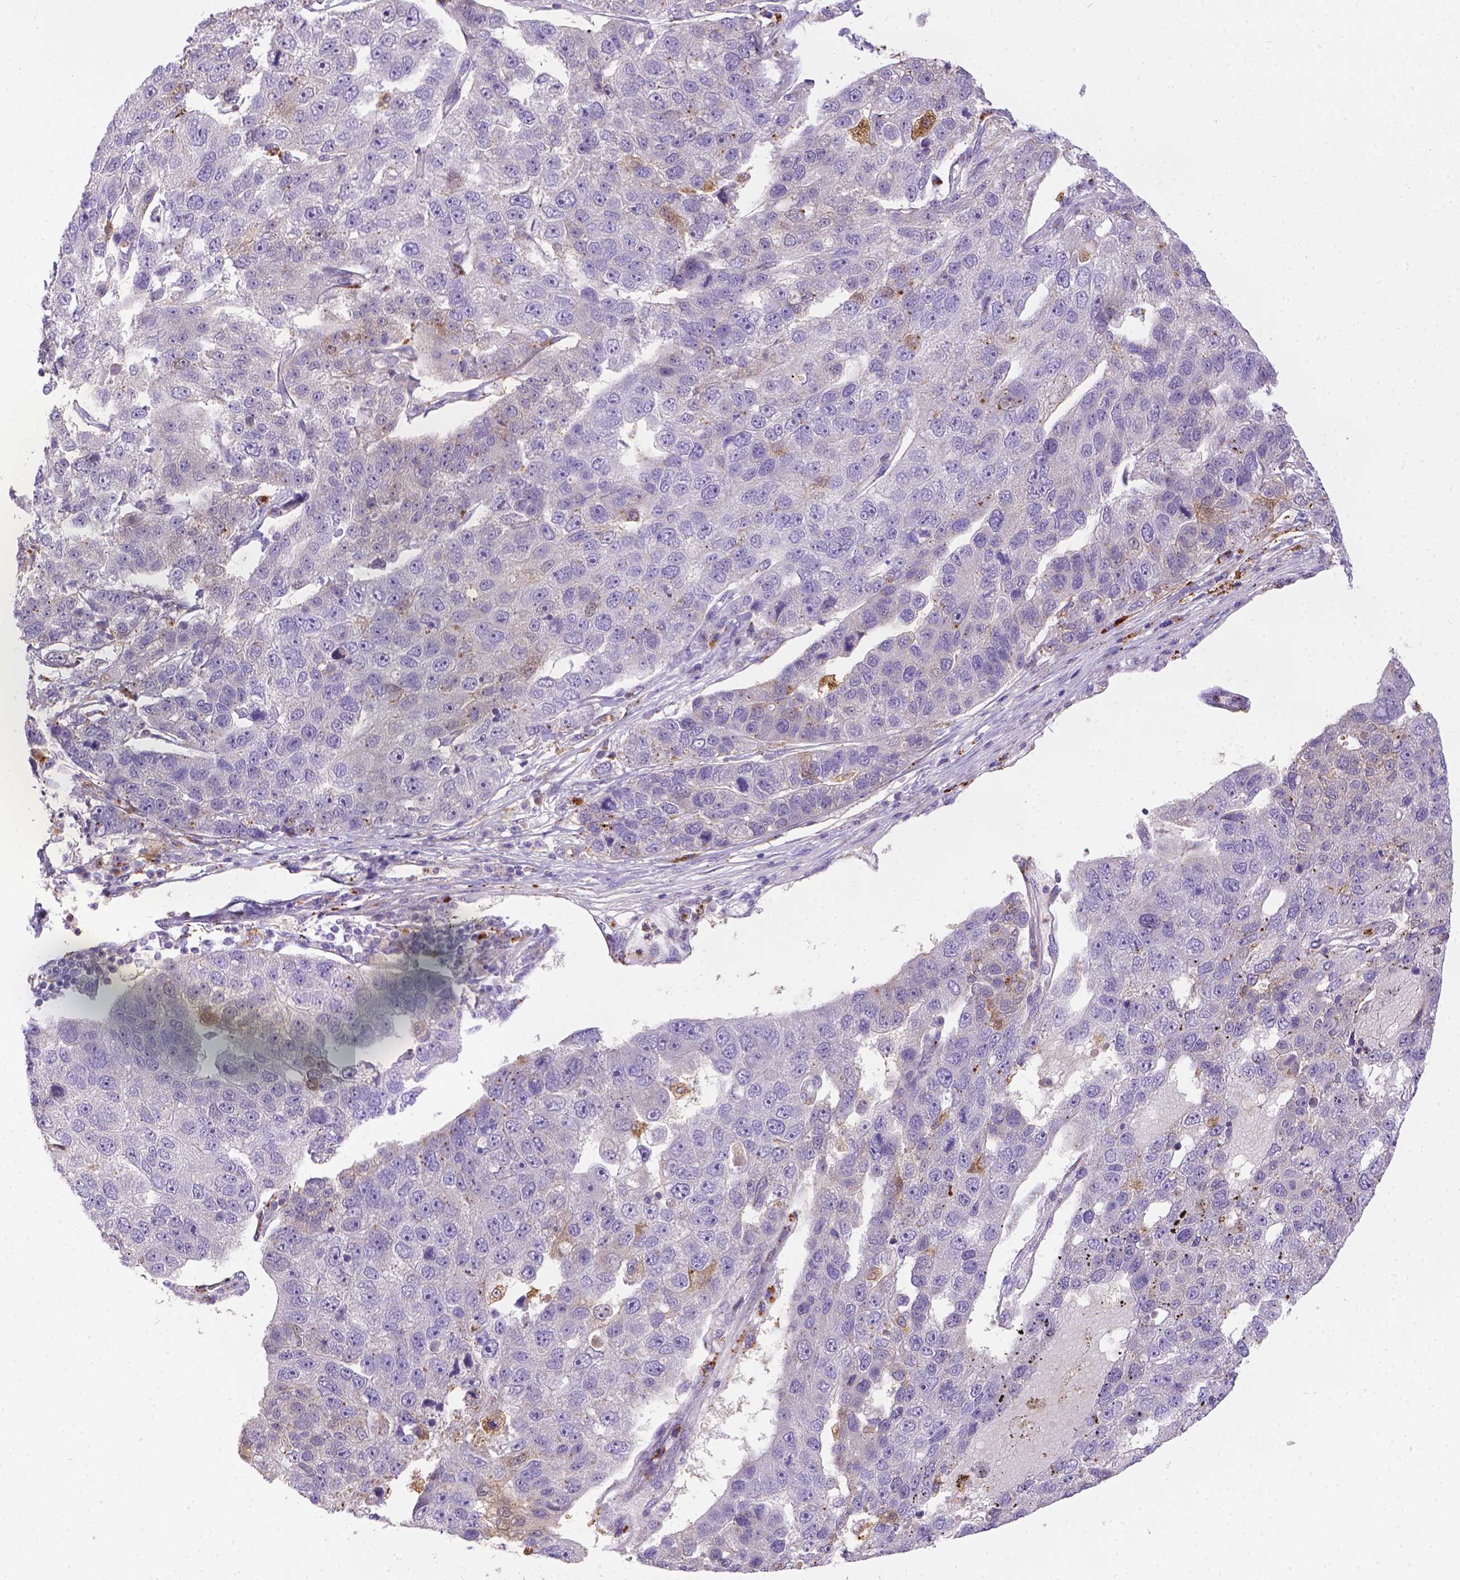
{"staining": {"intensity": "negative", "quantity": "none", "location": "none"}, "tissue": "pancreatic cancer", "cell_type": "Tumor cells", "image_type": "cancer", "snomed": [{"axis": "morphology", "description": "Adenocarcinoma, NOS"}, {"axis": "topography", "description": "Pancreas"}], "caption": "DAB (3,3'-diaminobenzidine) immunohistochemical staining of pancreatic cancer reveals no significant positivity in tumor cells.", "gene": "TM4SF18", "patient": {"sex": "female", "age": 61}}